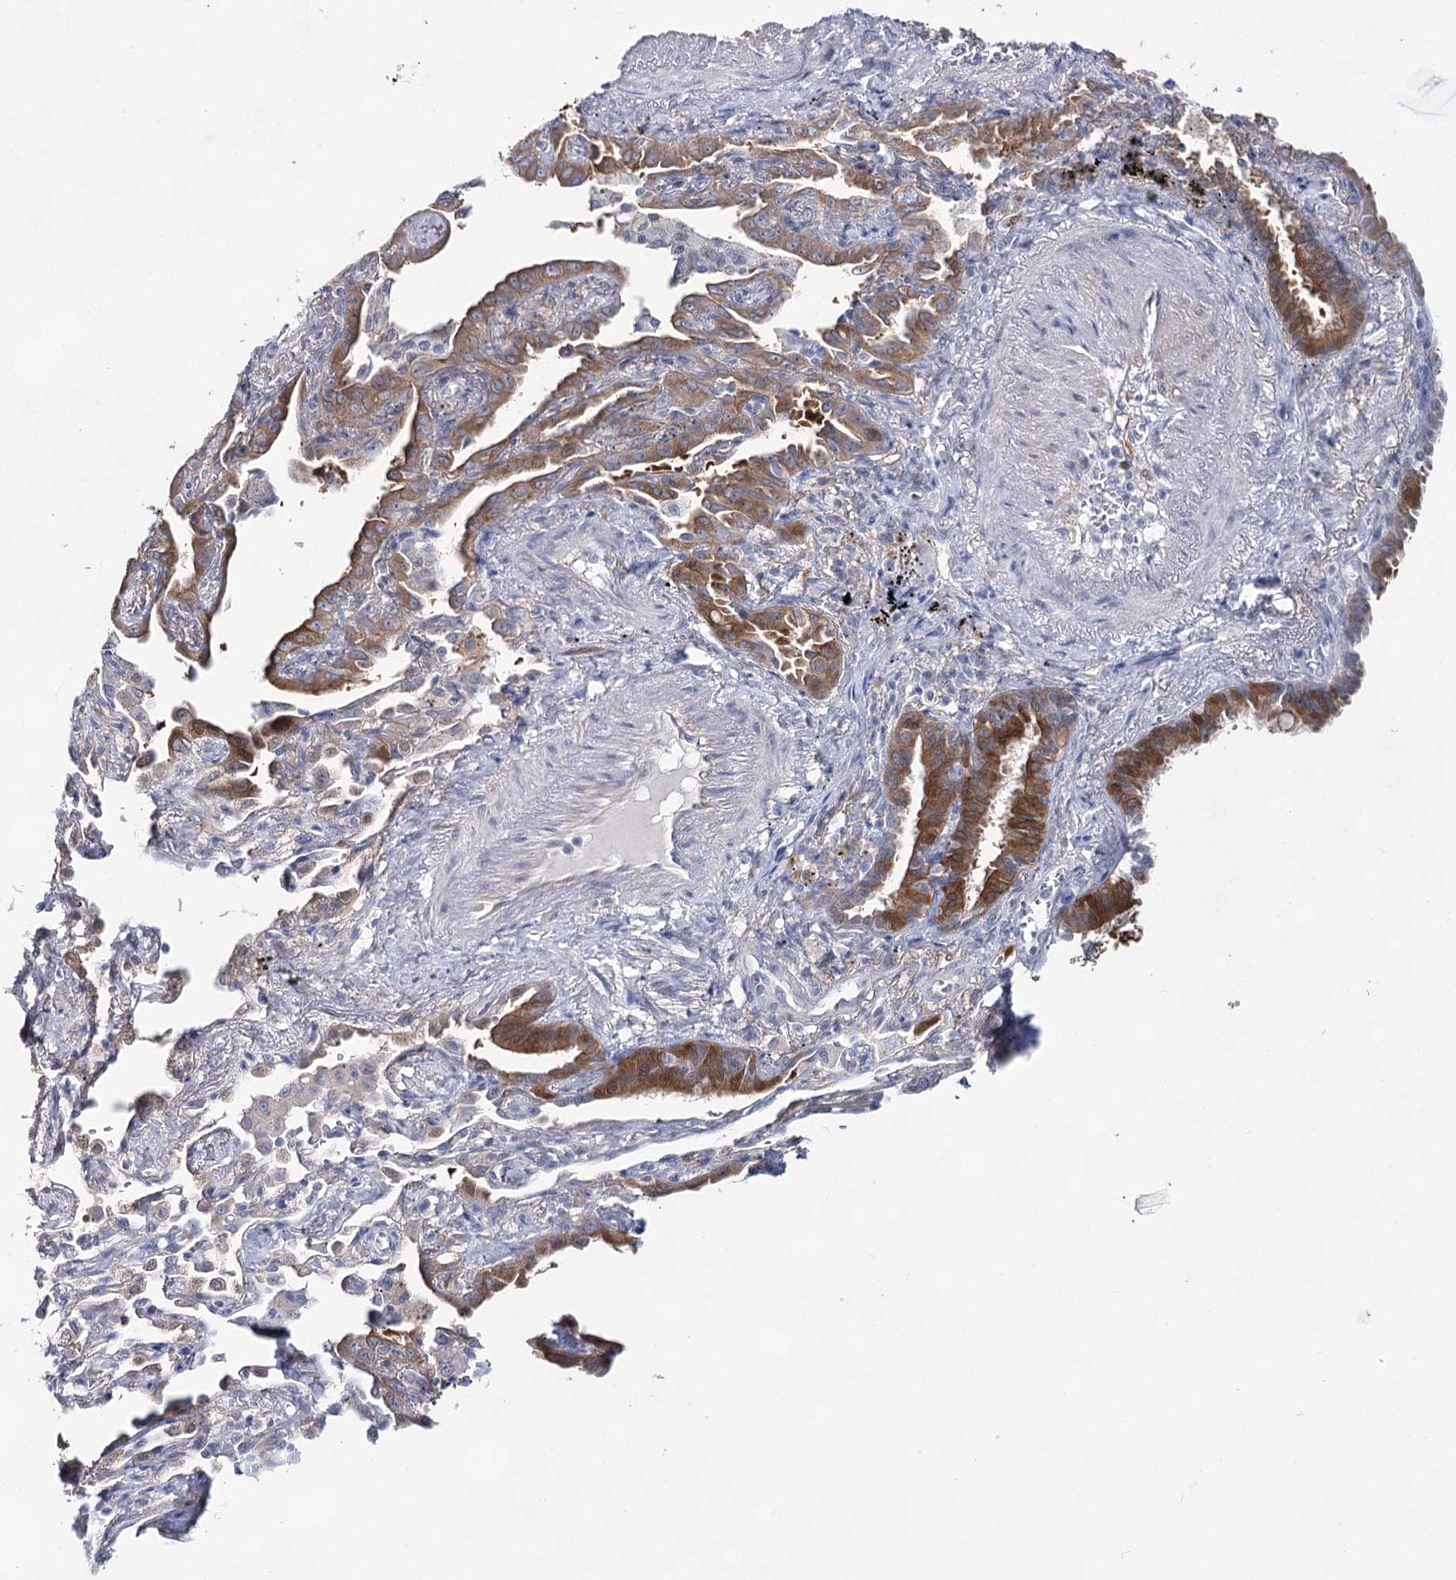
{"staining": {"intensity": "strong", "quantity": "25%-75%", "location": "cytoplasmic/membranous"}, "tissue": "lung cancer", "cell_type": "Tumor cells", "image_type": "cancer", "snomed": [{"axis": "morphology", "description": "Adenocarcinoma, NOS"}, {"axis": "topography", "description": "Lung"}], "caption": "This histopathology image shows IHC staining of human lung cancer, with high strong cytoplasmic/membranous positivity in about 25%-75% of tumor cells.", "gene": "UGDH", "patient": {"sex": "male", "age": 67}}